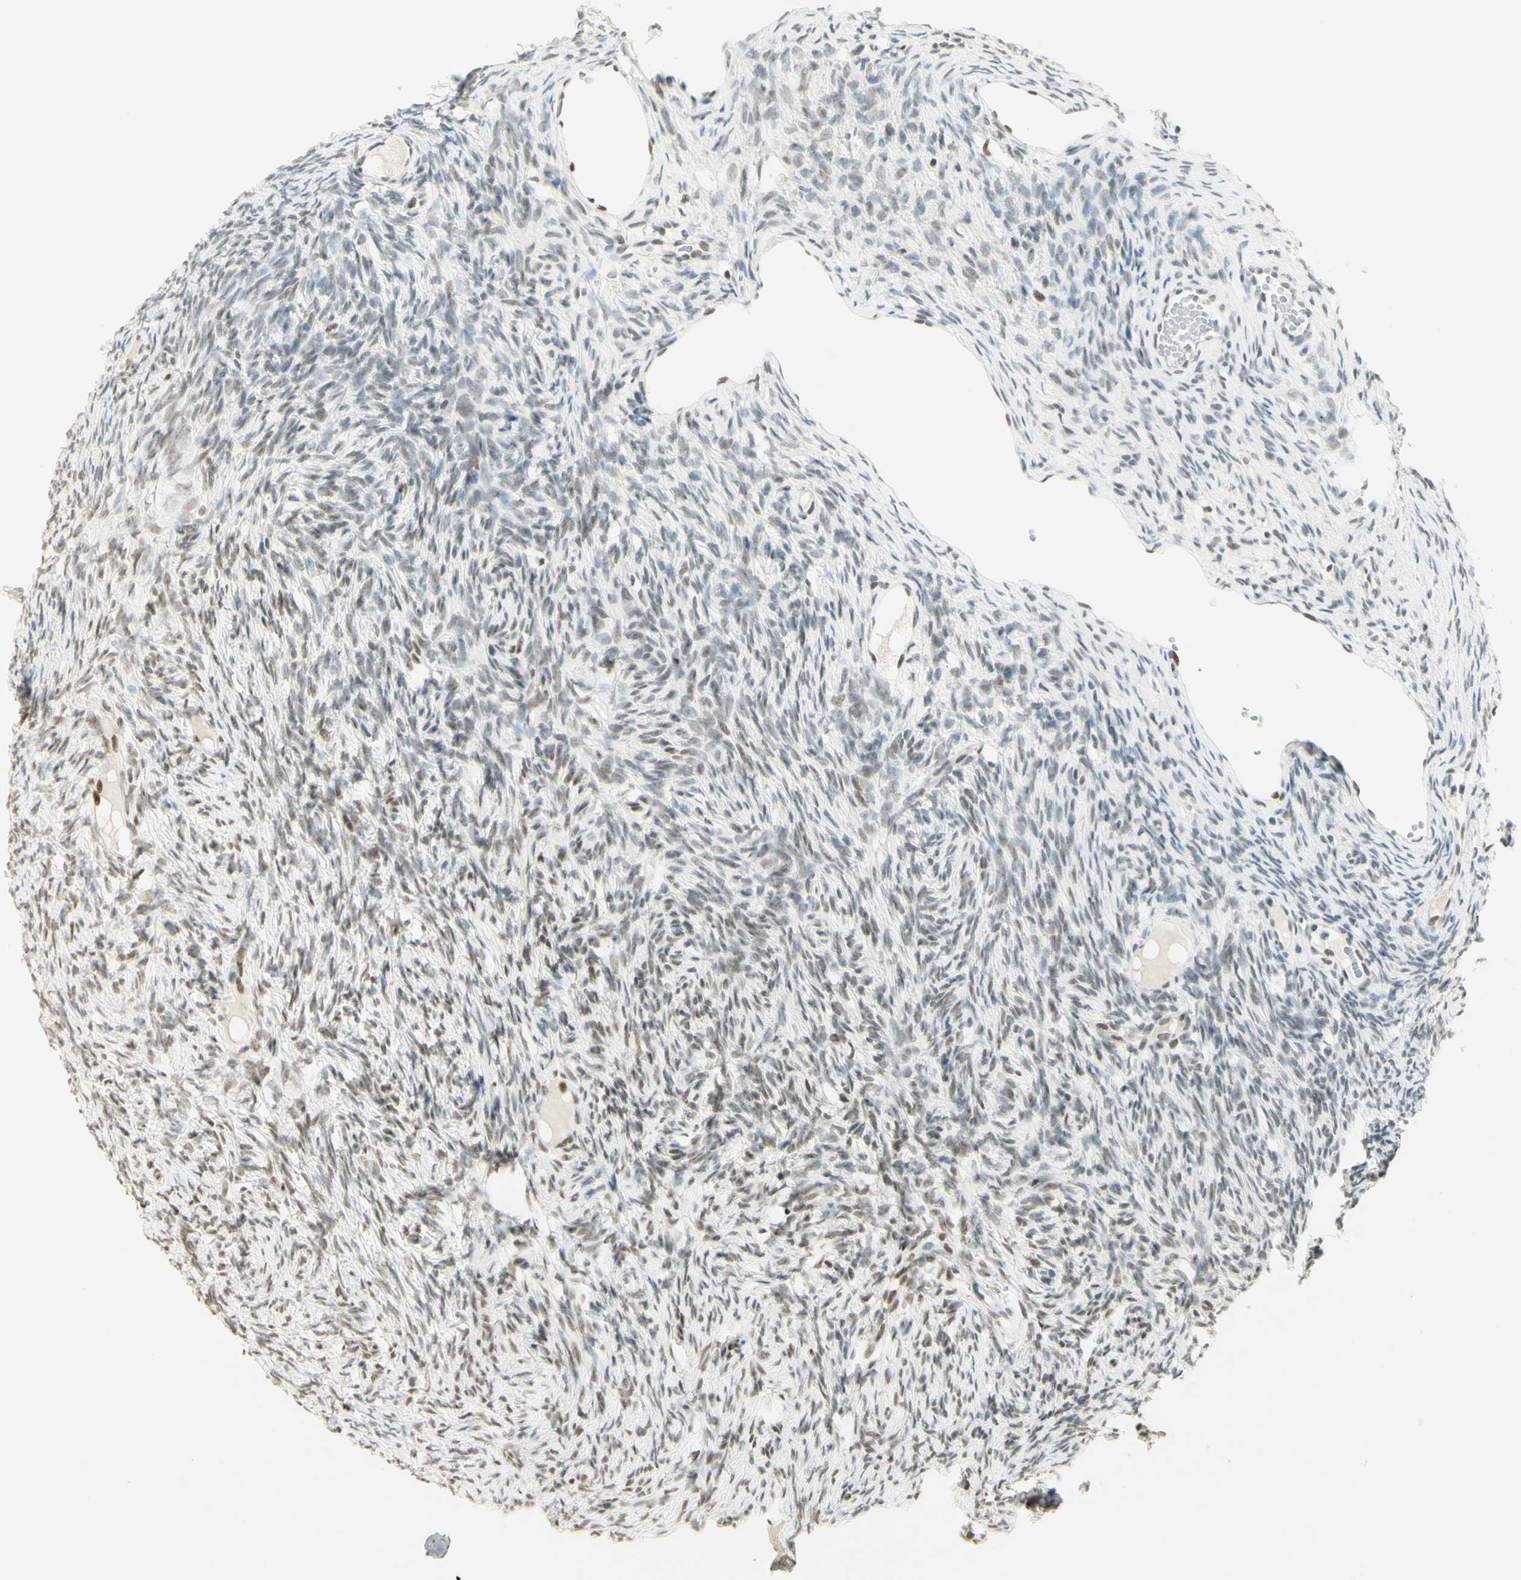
{"staining": {"intensity": "moderate", "quantity": ">75%", "location": "nuclear"}, "tissue": "ovary", "cell_type": "Follicle cells", "image_type": "normal", "snomed": [{"axis": "morphology", "description": "Normal tissue, NOS"}, {"axis": "topography", "description": "Ovary"}], "caption": "Protein expression analysis of benign human ovary reveals moderate nuclear positivity in approximately >75% of follicle cells. Nuclei are stained in blue.", "gene": "PMS2", "patient": {"sex": "female", "age": 33}}